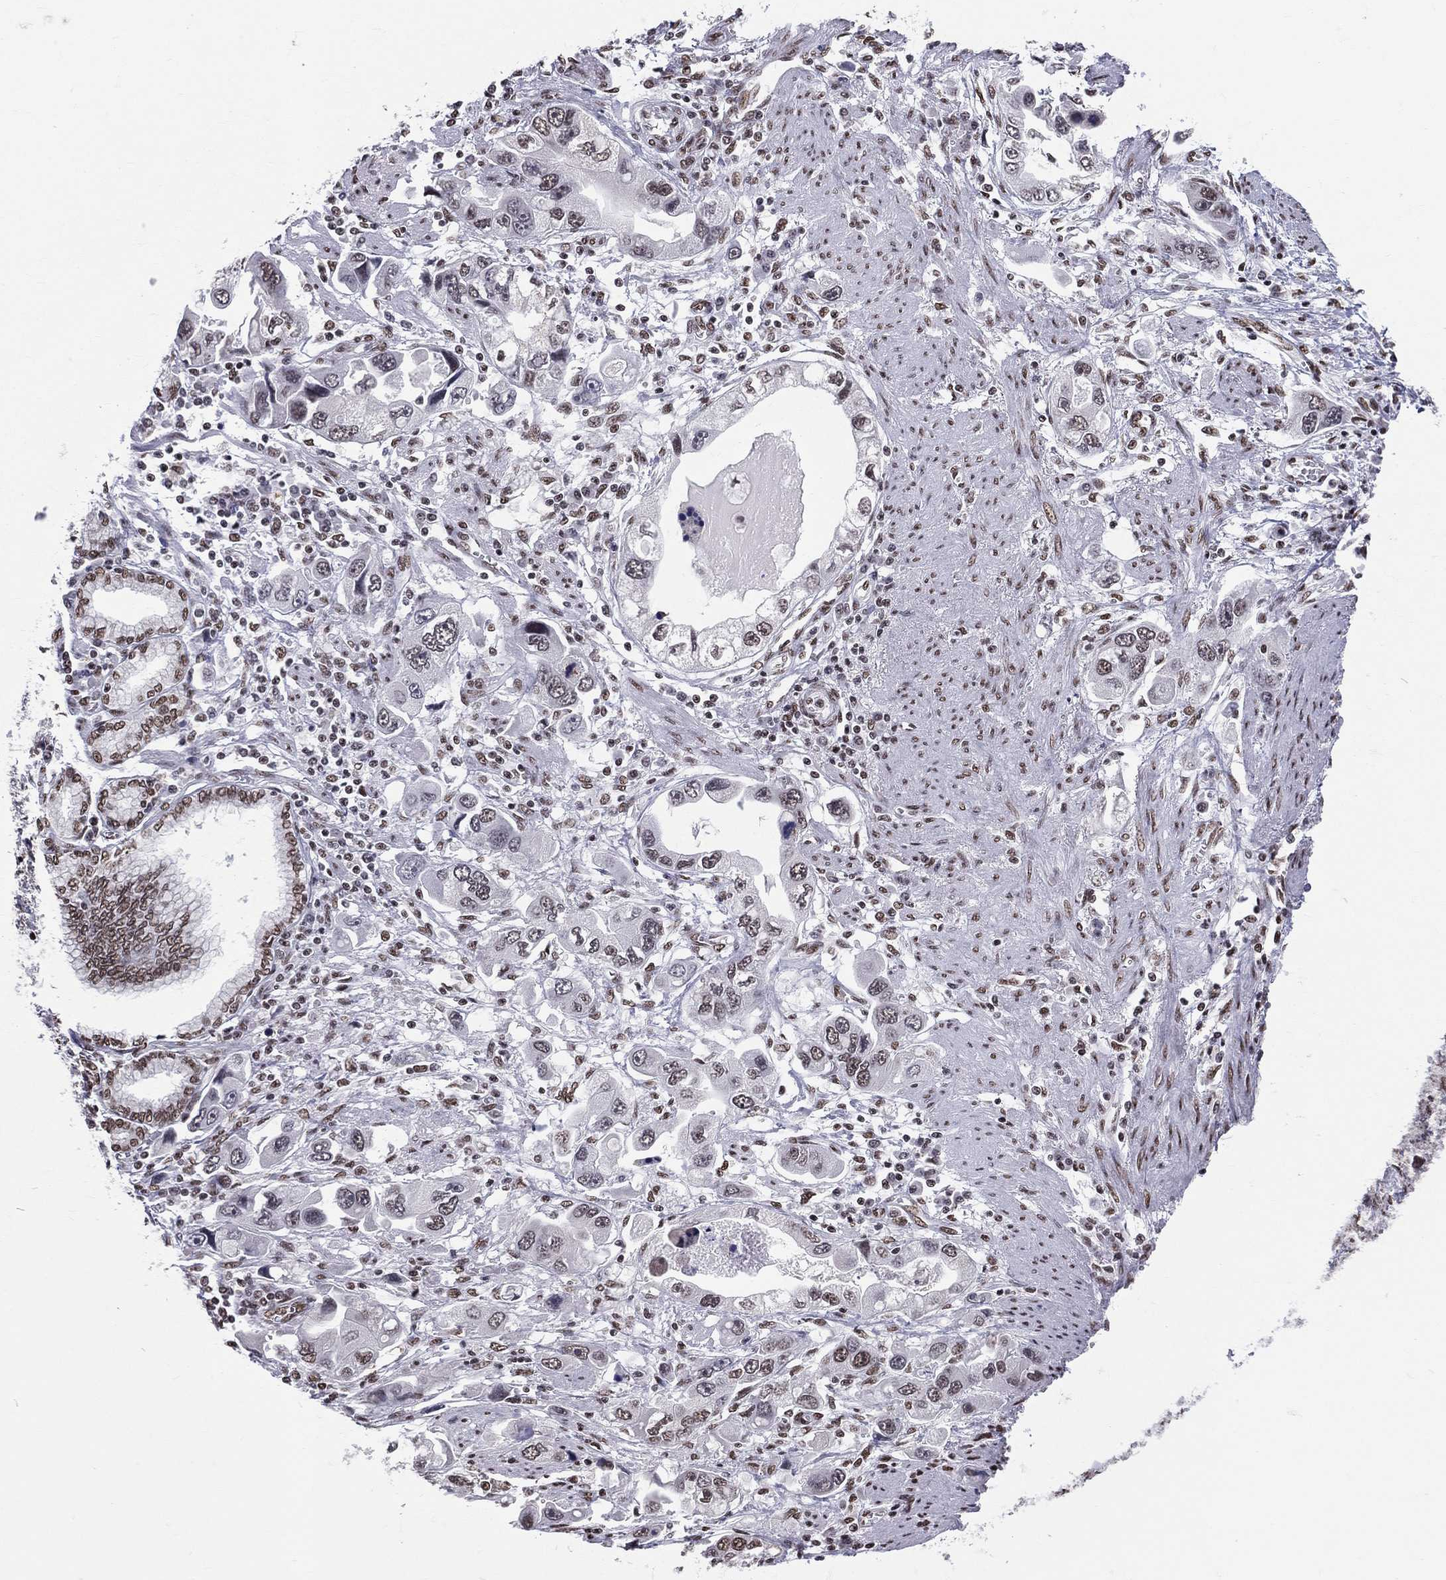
{"staining": {"intensity": "weak", "quantity": "<25%", "location": "nuclear"}, "tissue": "stomach cancer", "cell_type": "Tumor cells", "image_type": "cancer", "snomed": [{"axis": "morphology", "description": "Adenocarcinoma, NOS"}, {"axis": "topography", "description": "Stomach, lower"}], "caption": "Tumor cells show no significant protein positivity in stomach adenocarcinoma.", "gene": "ZNF7", "patient": {"sex": "female", "age": 93}}